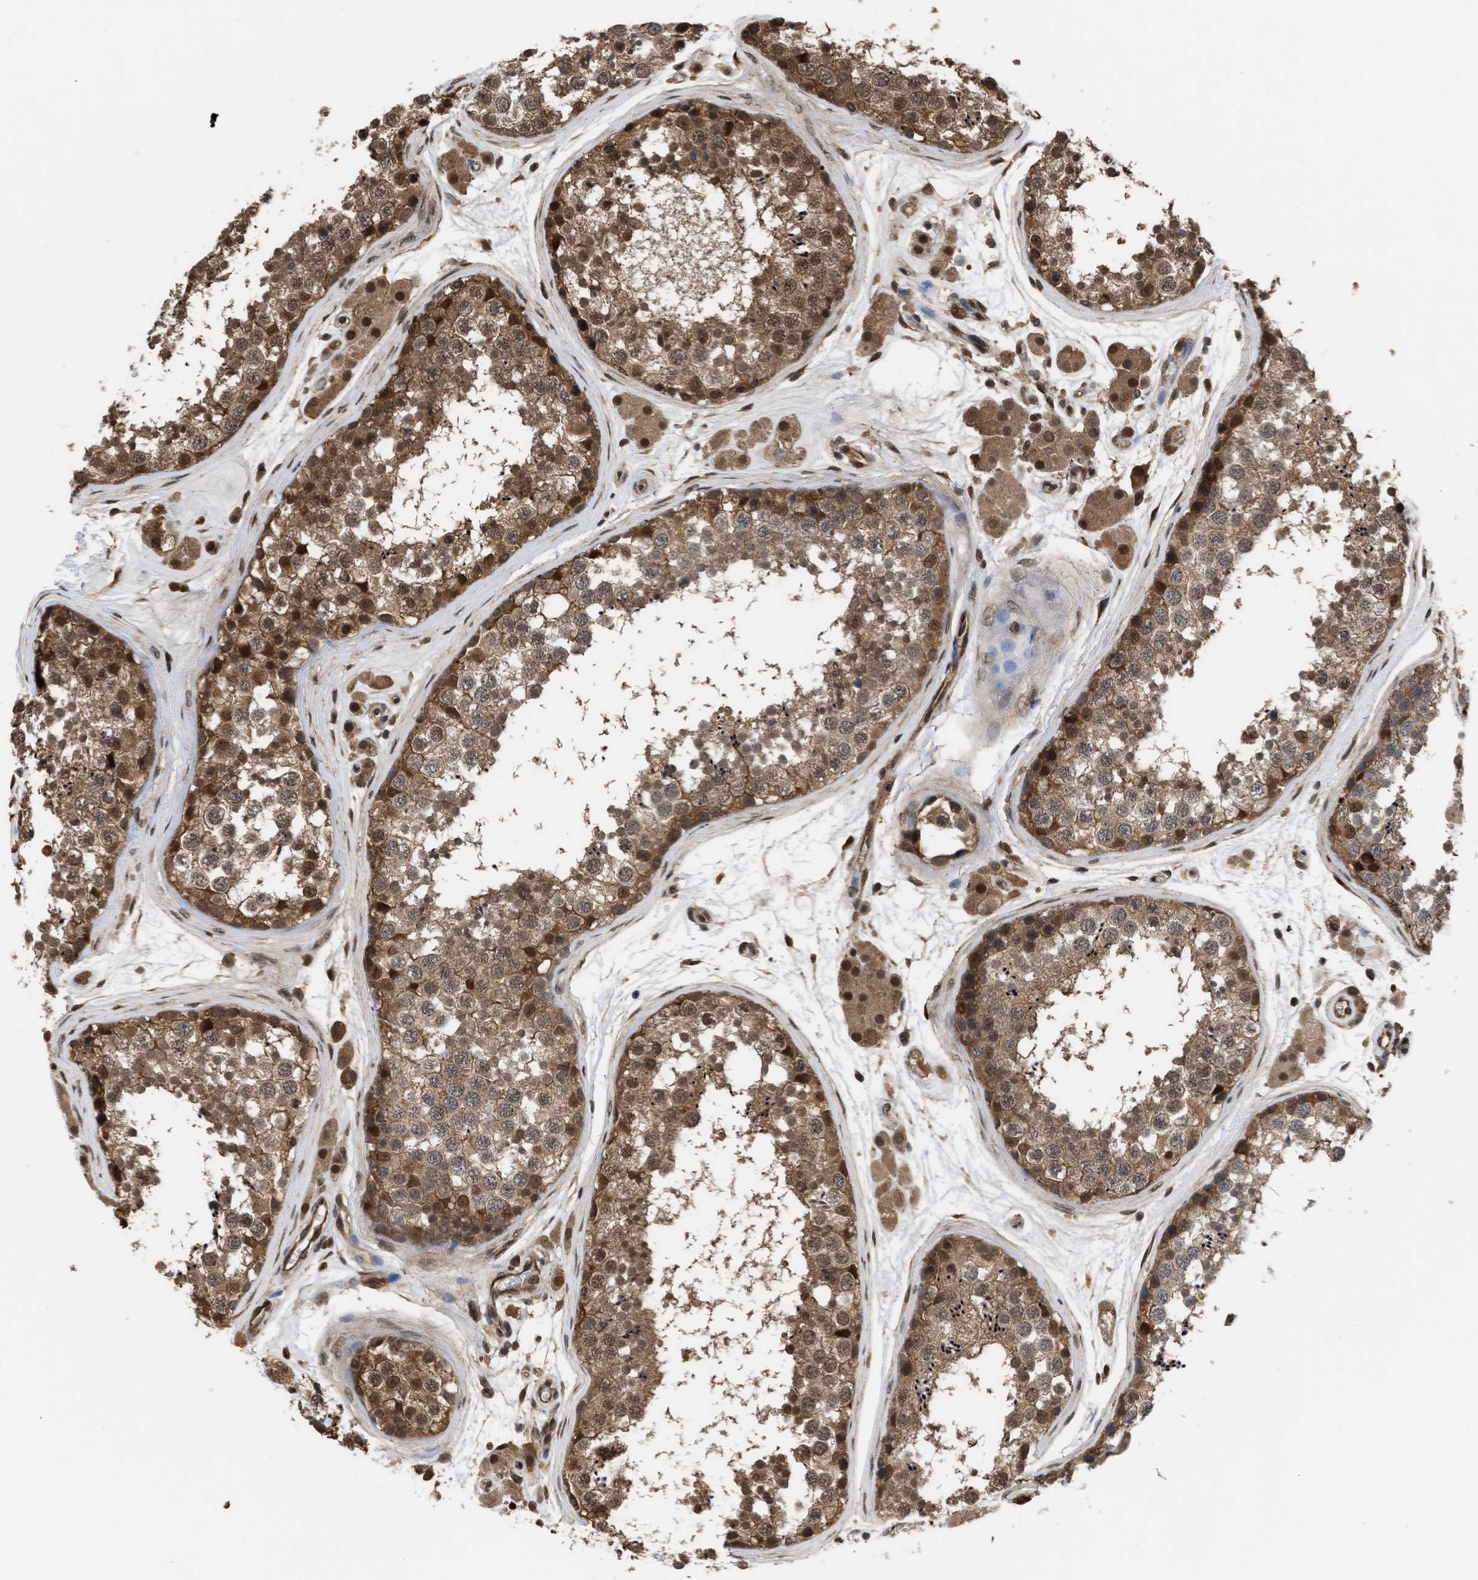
{"staining": {"intensity": "moderate", "quantity": ">75%", "location": "cytoplasmic/membranous,nuclear"}, "tissue": "testis", "cell_type": "Cells in seminiferous ducts", "image_type": "normal", "snomed": [{"axis": "morphology", "description": "Normal tissue, NOS"}, {"axis": "topography", "description": "Testis"}], "caption": "The histopathology image demonstrates staining of benign testis, revealing moderate cytoplasmic/membranous,nuclear protein expression (brown color) within cells in seminiferous ducts.", "gene": "YWHAG", "patient": {"sex": "male", "age": 56}}